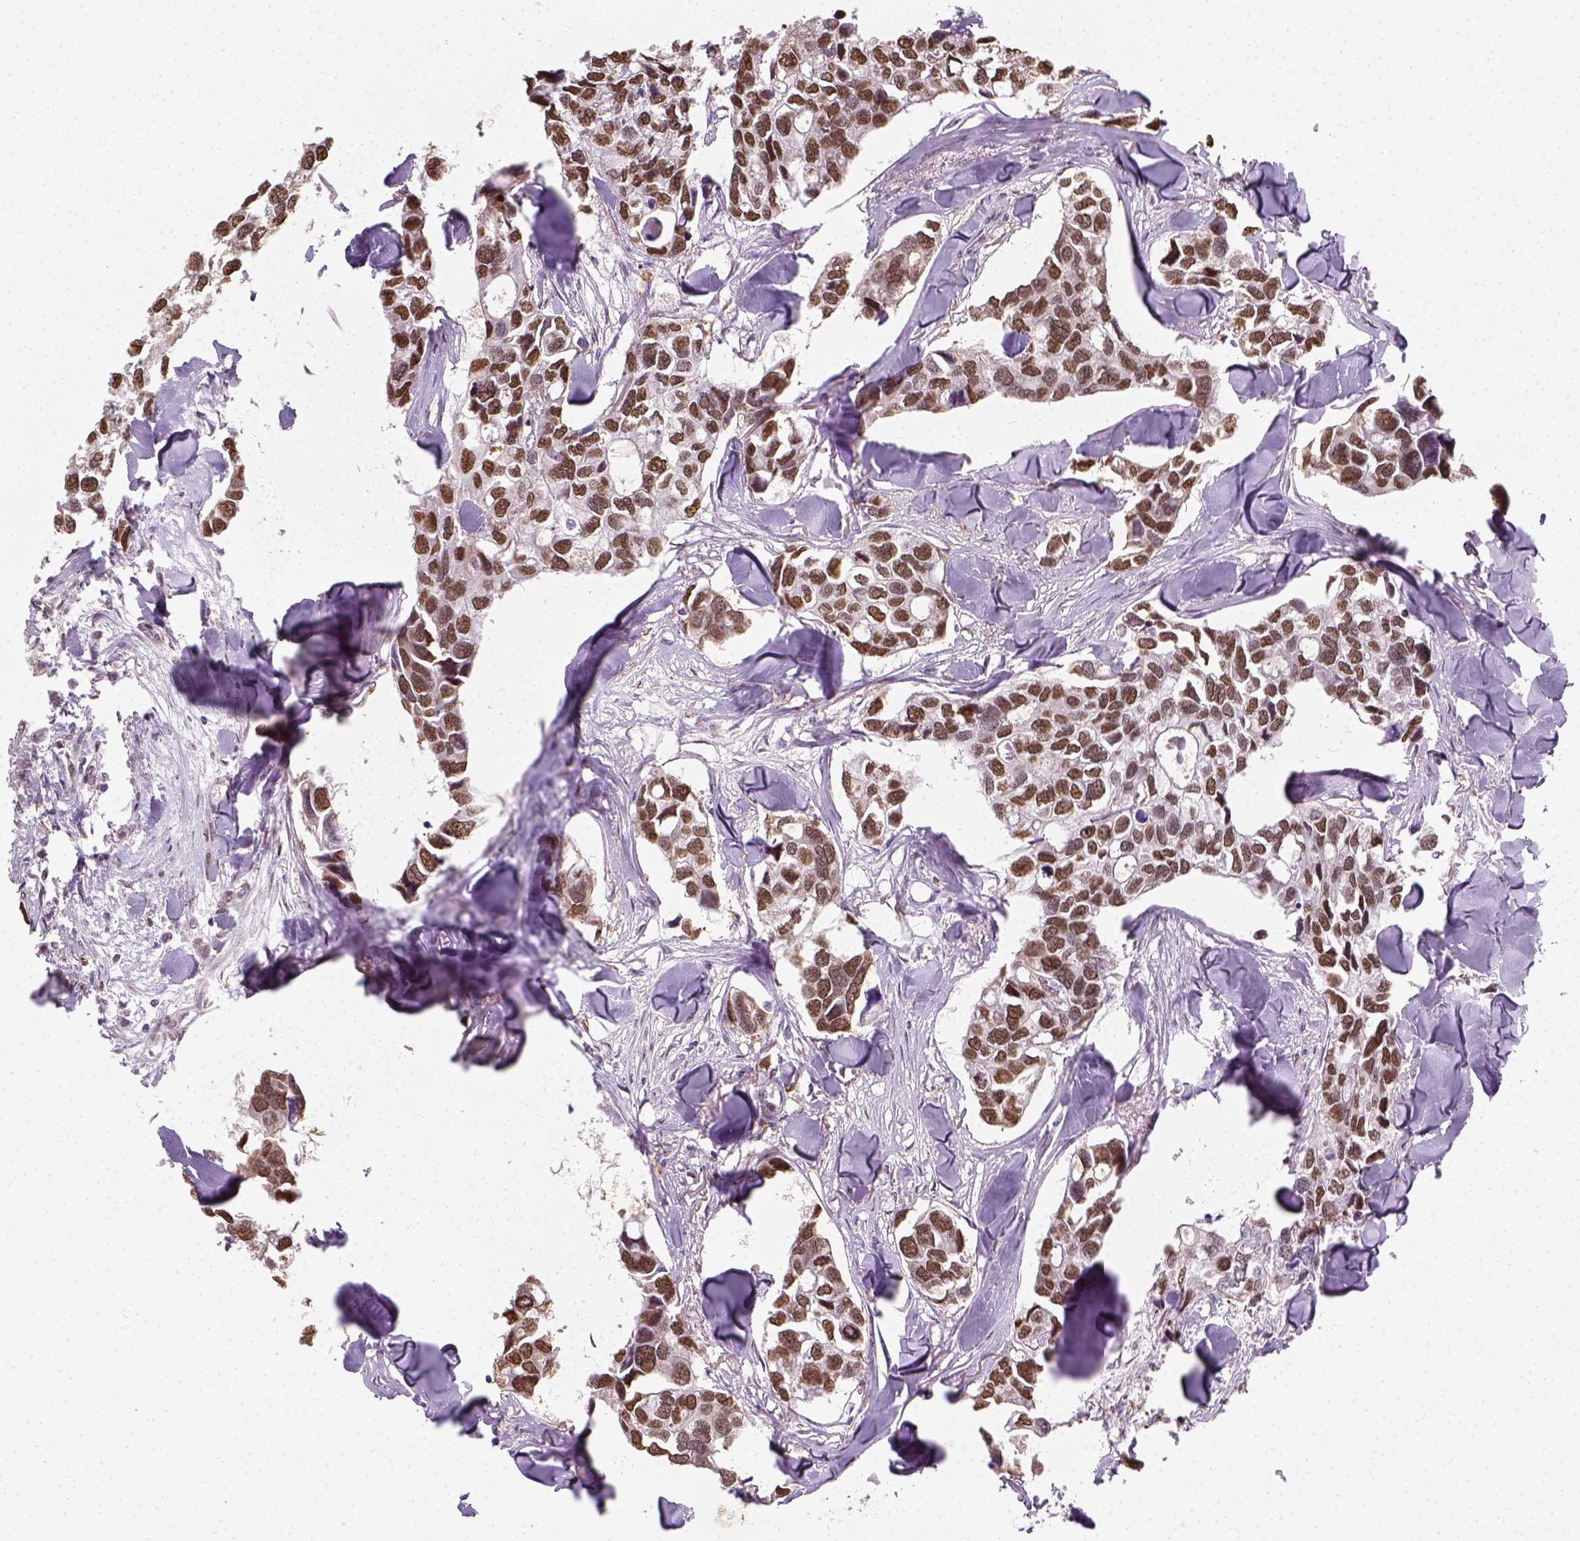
{"staining": {"intensity": "moderate", "quantity": ">75%", "location": "nuclear"}, "tissue": "breast cancer", "cell_type": "Tumor cells", "image_type": "cancer", "snomed": [{"axis": "morphology", "description": "Duct carcinoma"}, {"axis": "topography", "description": "Breast"}], "caption": "A high-resolution histopathology image shows immunohistochemistry (IHC) staining of intraductal carcinoma (breast), which reveals moderate nuclear expression in about >75% of tumor cells. The staining was performed using DAB (3,3'-diaminobenzidine) to visualize the protein expression in brown, while the nuclei were stained in blue with hematoxylin (Magnification: 20x).", "gene": "C1orf112", "patient": {"sex": "female", "age": 83}}